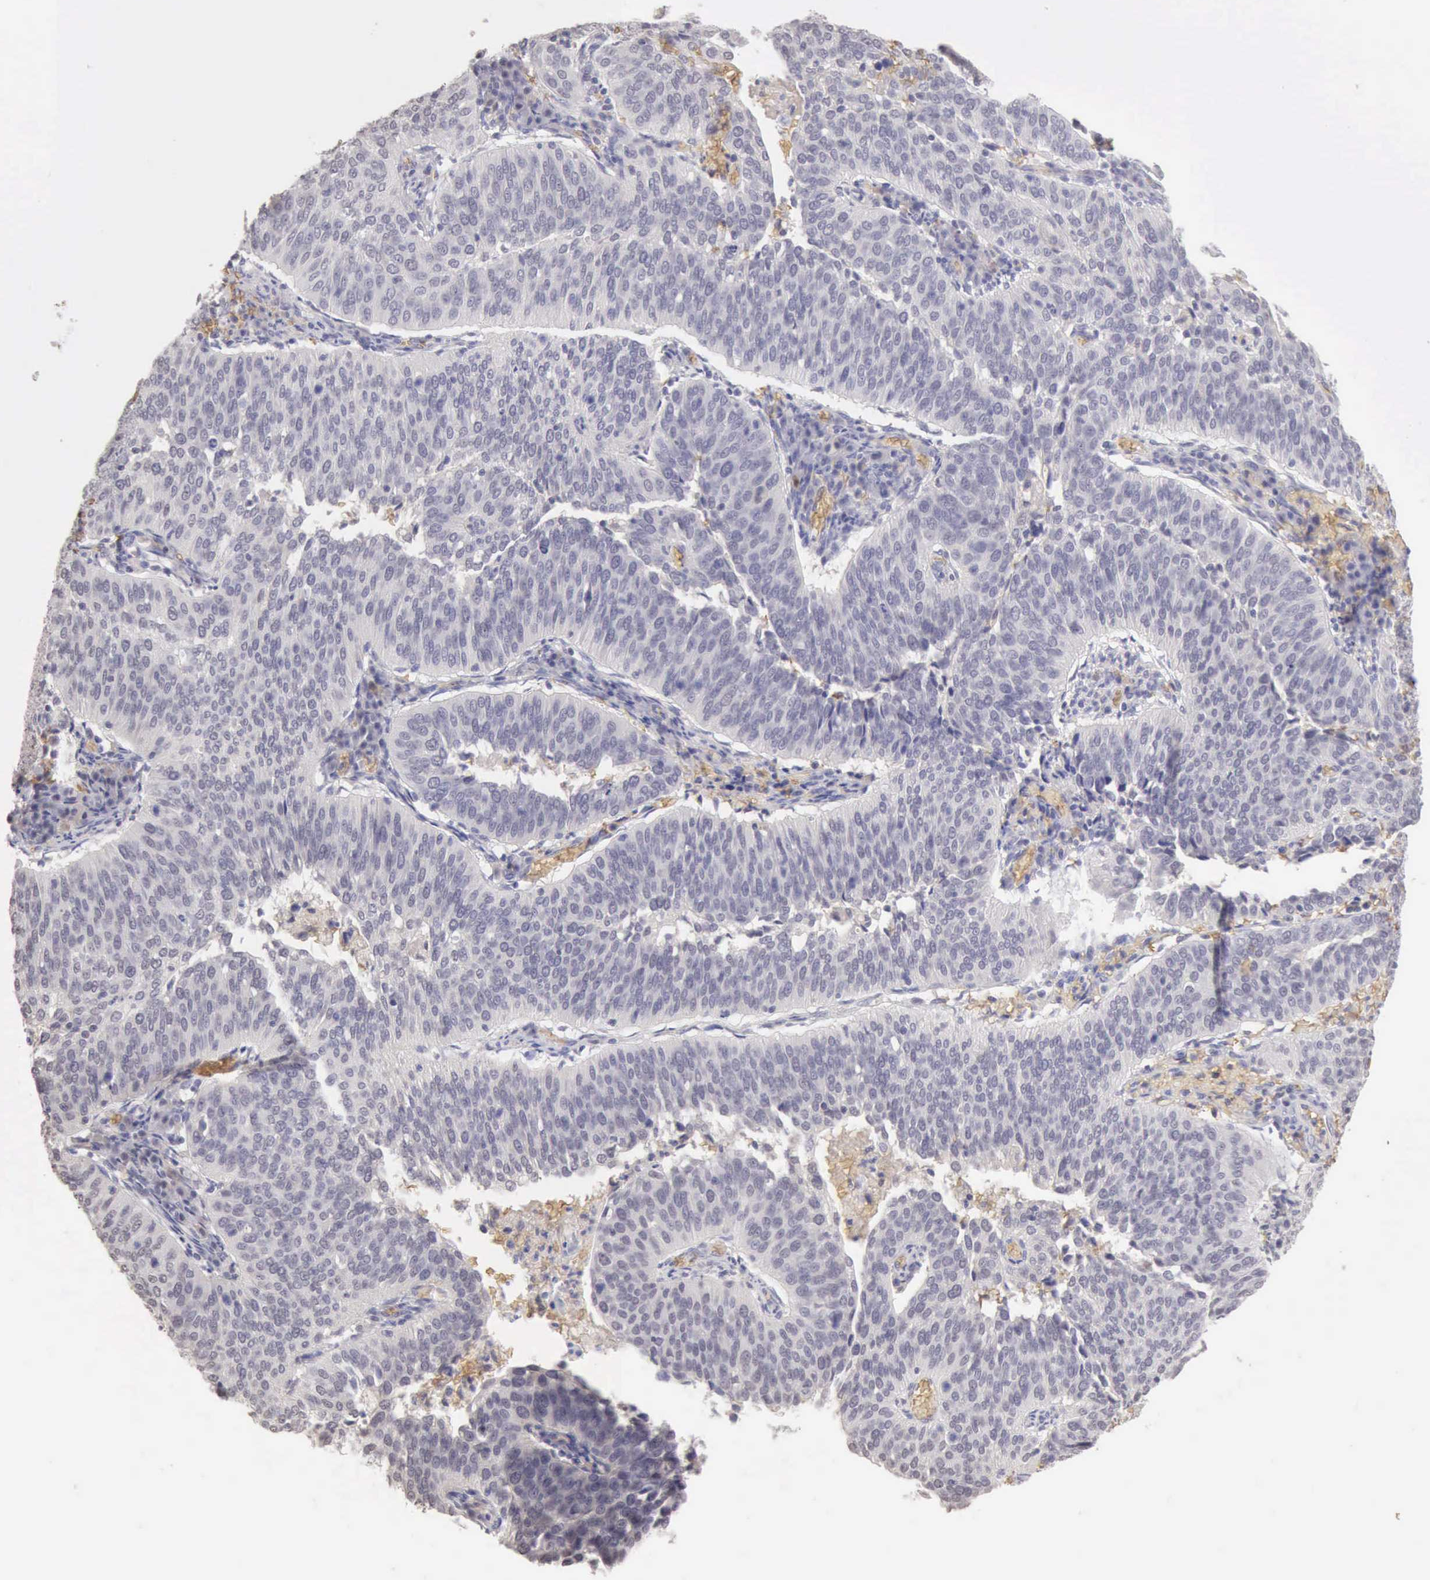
{"staining": {"intensity": "negative", "quantity": "none", "location": "none"}, "tissue": "cervical cancer", "cell_type": "Tumor cells", "image_type": "cancer", "snomed": [{"axis": "morphology", "description": "Squamous cell carcinoma, NOS"}, {"axis": "topography", "description": "Cervix"}], "caption": "An IHC micrograph of cervical cancer (squamous cell carcinoma) is shown. There is no staining in tumor cells of cervical cancer (squamous cell carcinoma).", "gene": "CFI", "patient": {"sex": "female", "age": 39}}